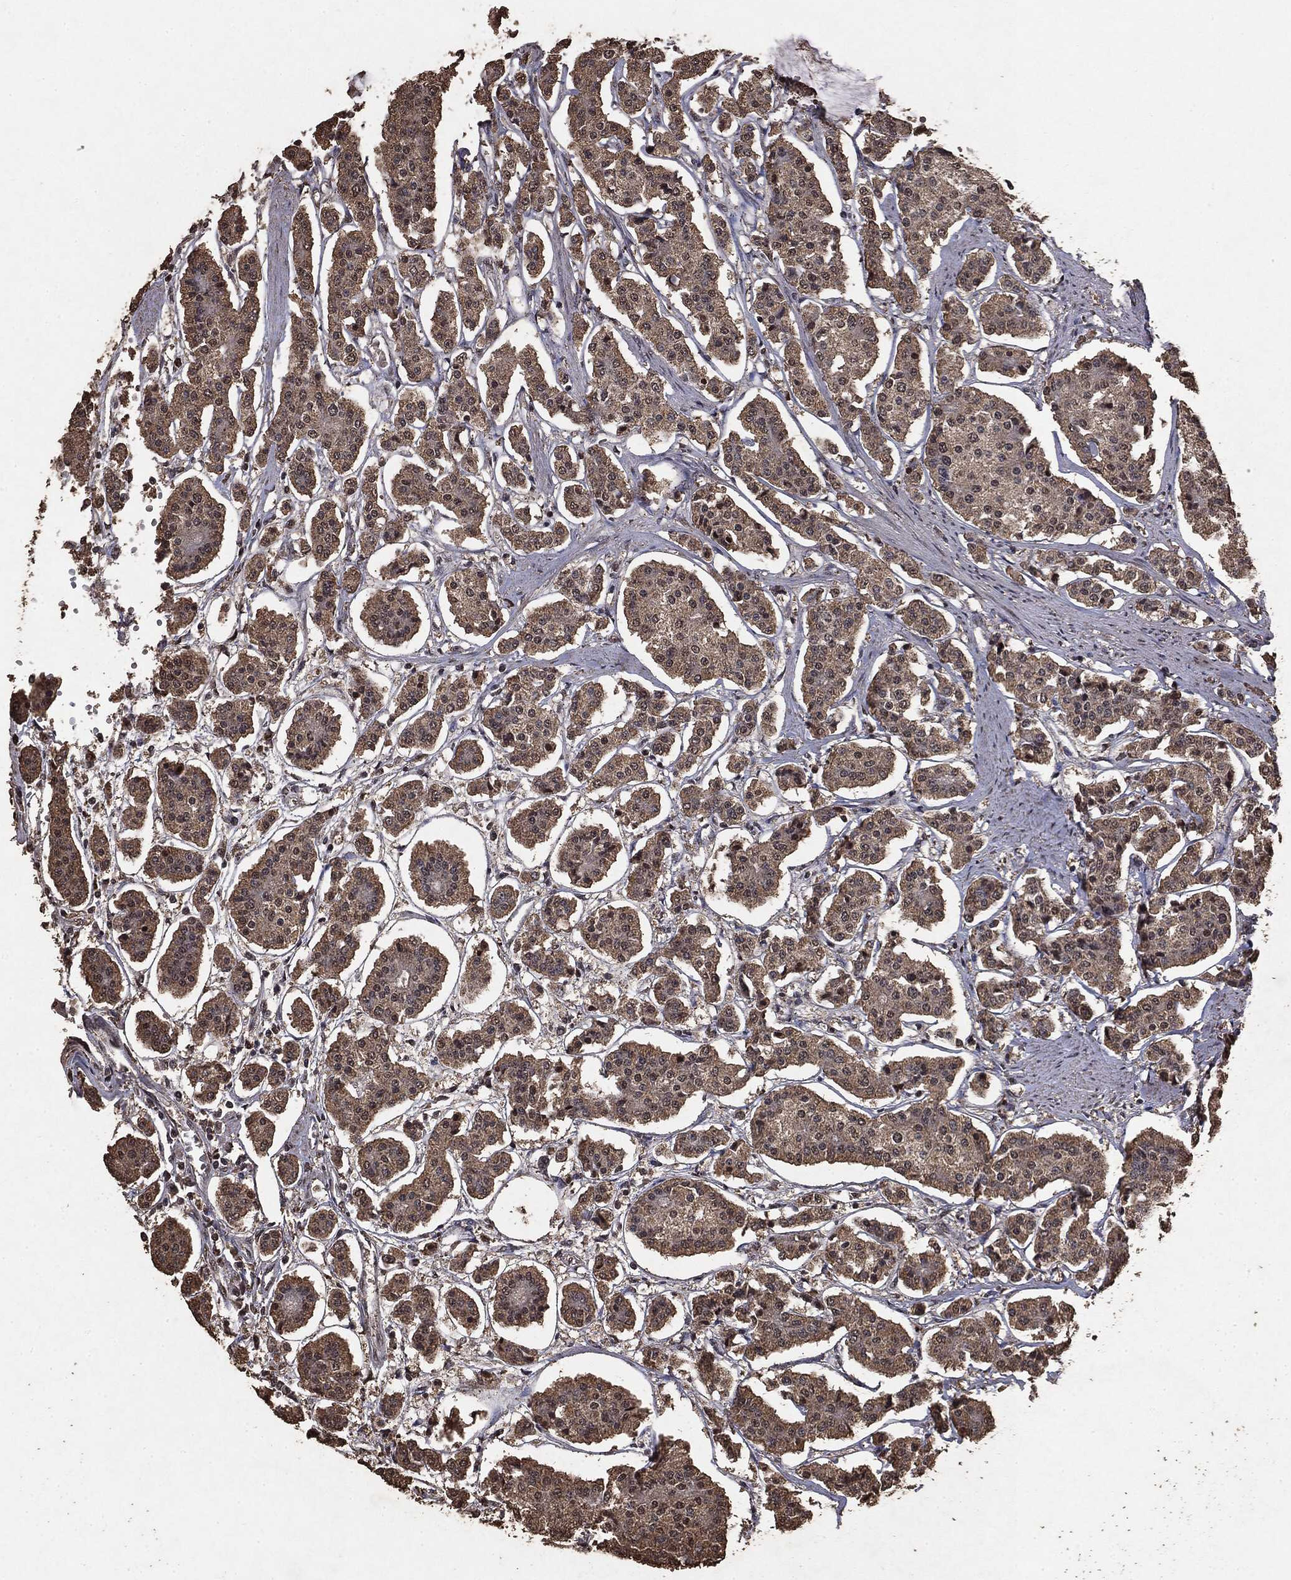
{"staining": {"intensity": "weak", "quantity": ">75%", "location": "cytoplasmic/membranous"}, "tissue": "carcinoid", "cell_type": "Tumor cells", "image_type": "cancer", "snomed": [{"axis": "morphology", "description": "Carcinoid, malignant, NOS"}, {"axis": "topography", "description": "Small intestine"}], "caption": "Immunohistochemistry (DAB (3,3'-diaminobenzidine)) staining of malignant carcinoid demonstrates weak cytoplasmic/membranous protein expression in approximately >75% of tumor cells.", "gene": "RAD18", "patient": {"sex": "female", "age": 65}}